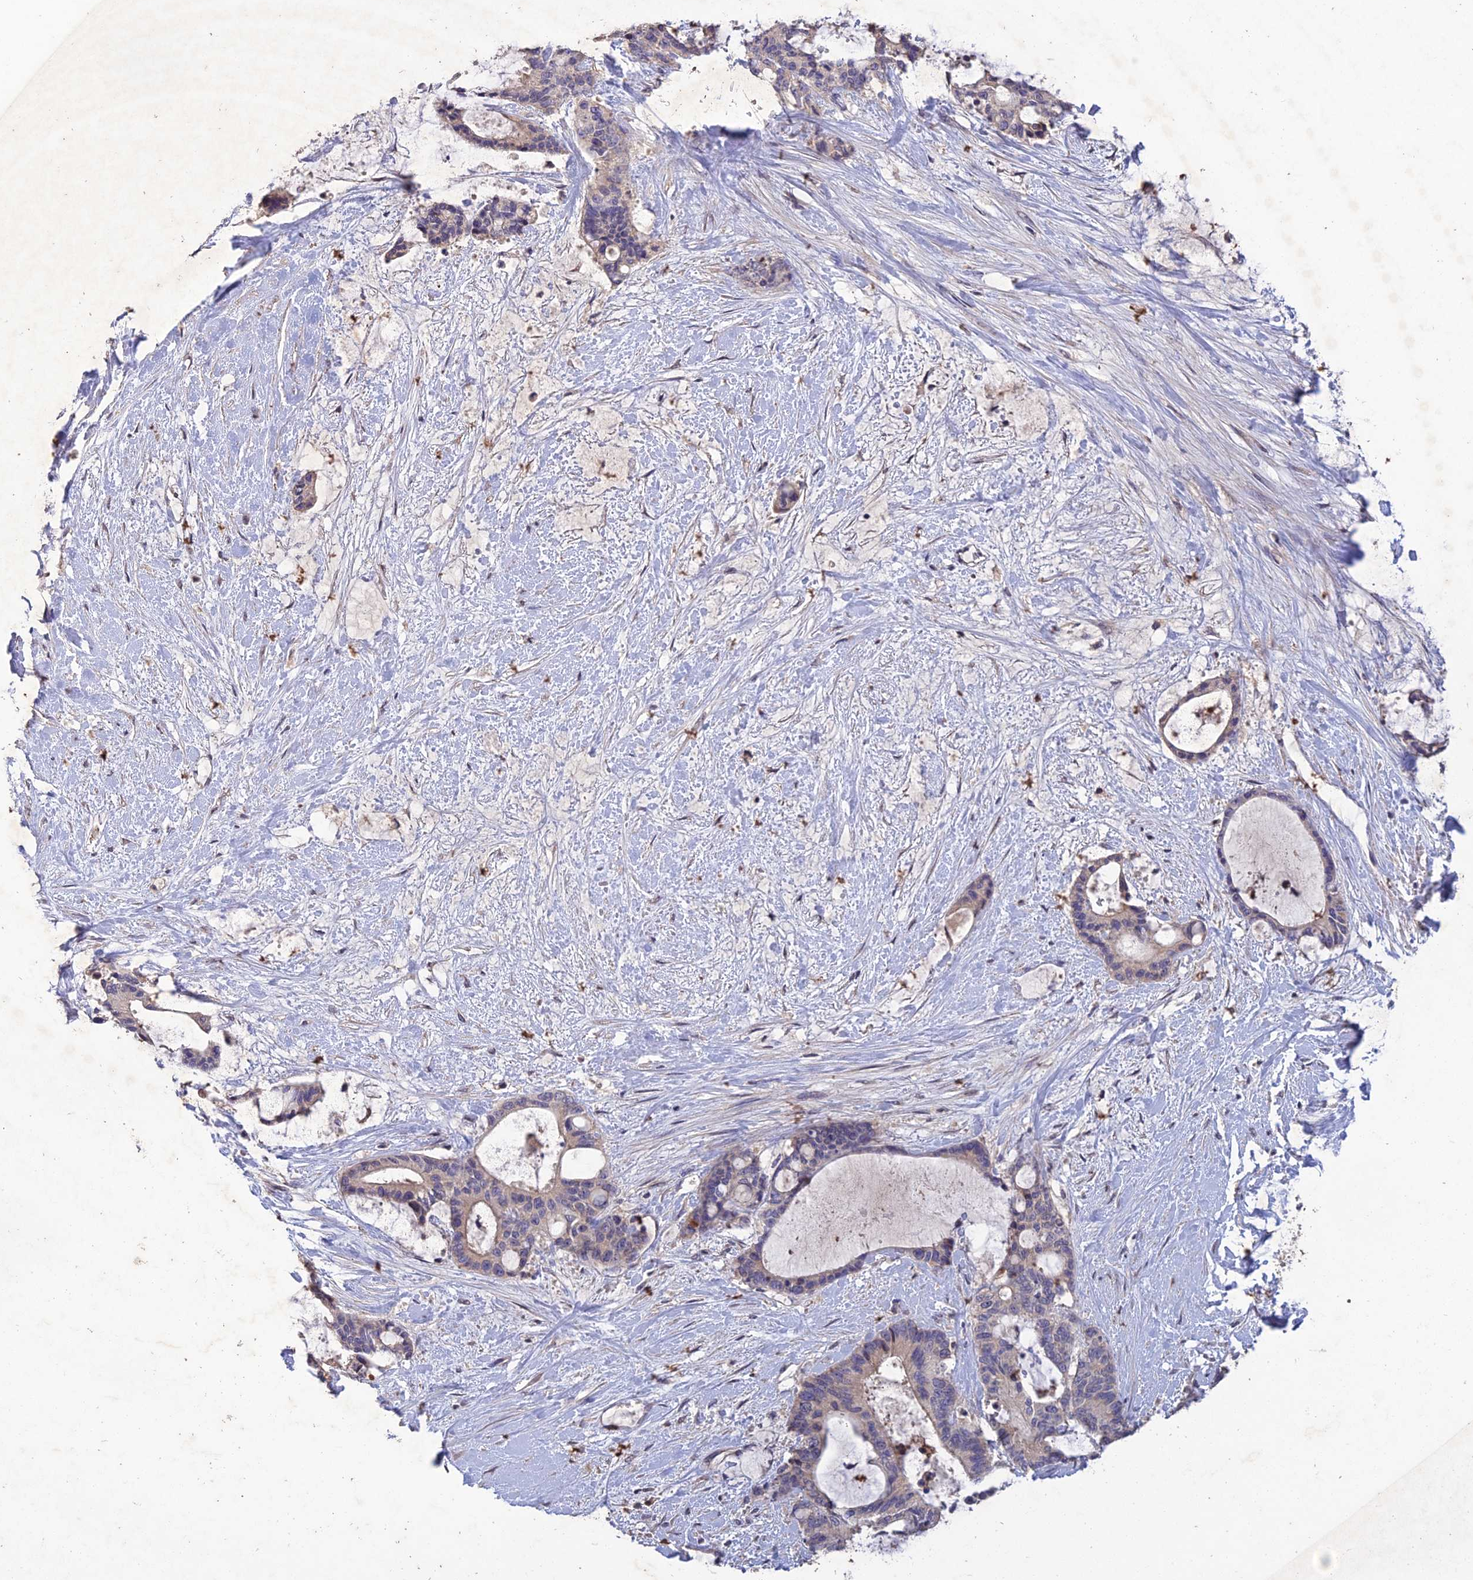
{"staining": {"intensity": "weak", "quantity": "<25%", "location": "cytoplasmic/membranous"}, "tissue": "liver cancer", "cell_type": "Tumor cells", "image_type": "cancer", "snomed": [{"axis": "morphology", "description": "Normal tissue, NOS"}, {"axis": "morphology", "description": "Cholangiocarcinoma"}, {"axis": "topography", "description": "Liver"}, {"axis": "topography", "description": "Peripheral nerve tissue"}], "caption": "The photomicrograph demonstrates no staining of tumor cells in cholangiocarcinoma (liver).", "gene": "SLC39A13", "patient": {"sex": "female", "age": 73}}